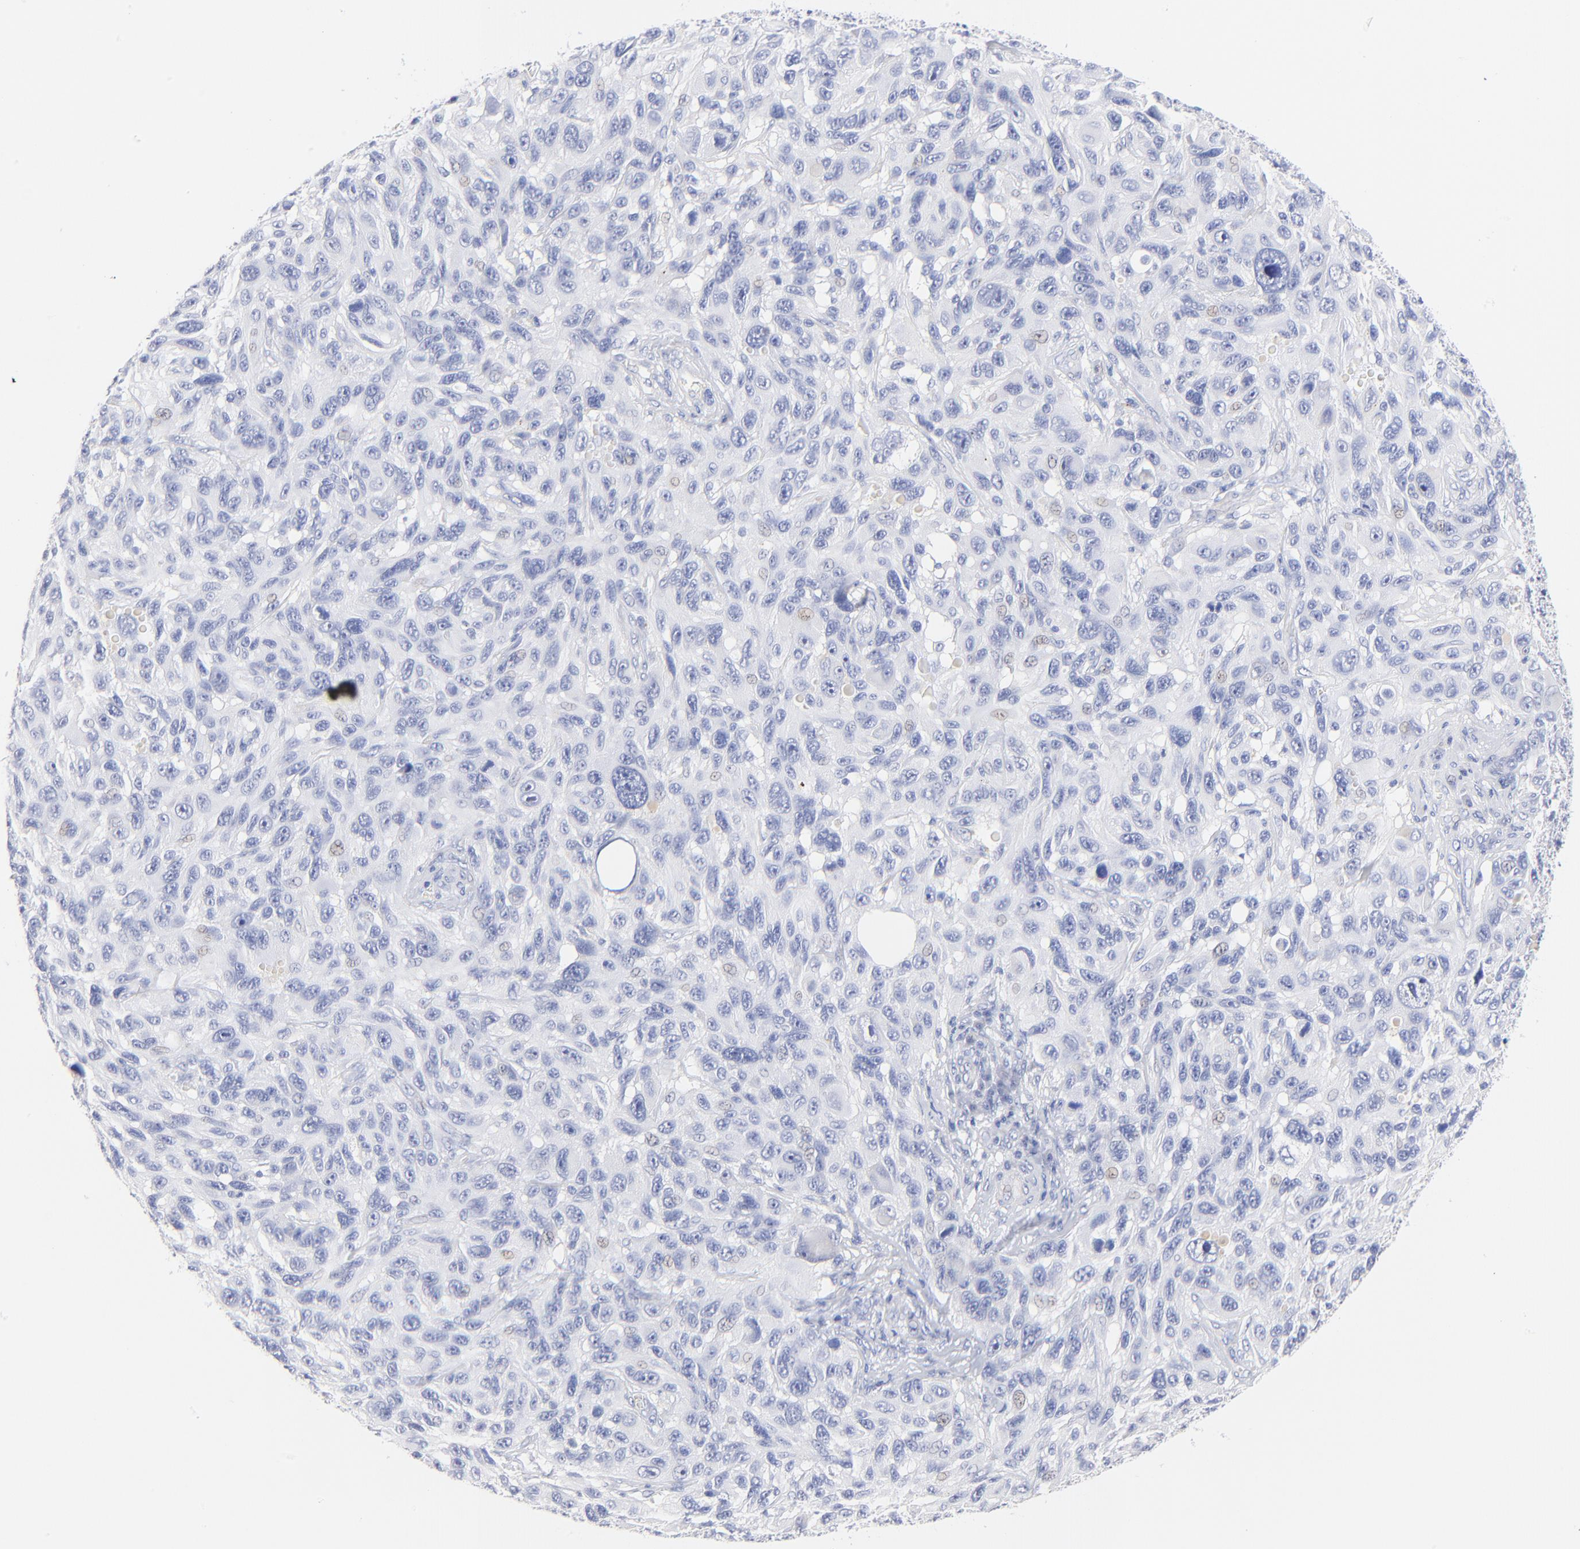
{"staining": {"intensity": "negative", "quantity": "none", "location": "none"}, "tissue": "melanoma", "cell_type": "Tumor cells", "image_type": "cancer", "snomed": [{"axis": "morphology", "description": "Malignant melanoma, NOS"}, {"axis": "topography", "description": "Skin"}], "caption": "A high-resolution photomicrograph shows IHC staining of malignant melanoma, which displays no significant expression in tumor cells. (IHC, brightfield microscopy, high magnification).", "gene": "SULT4A1", "patient": {"sex": "male", "age": 53}}